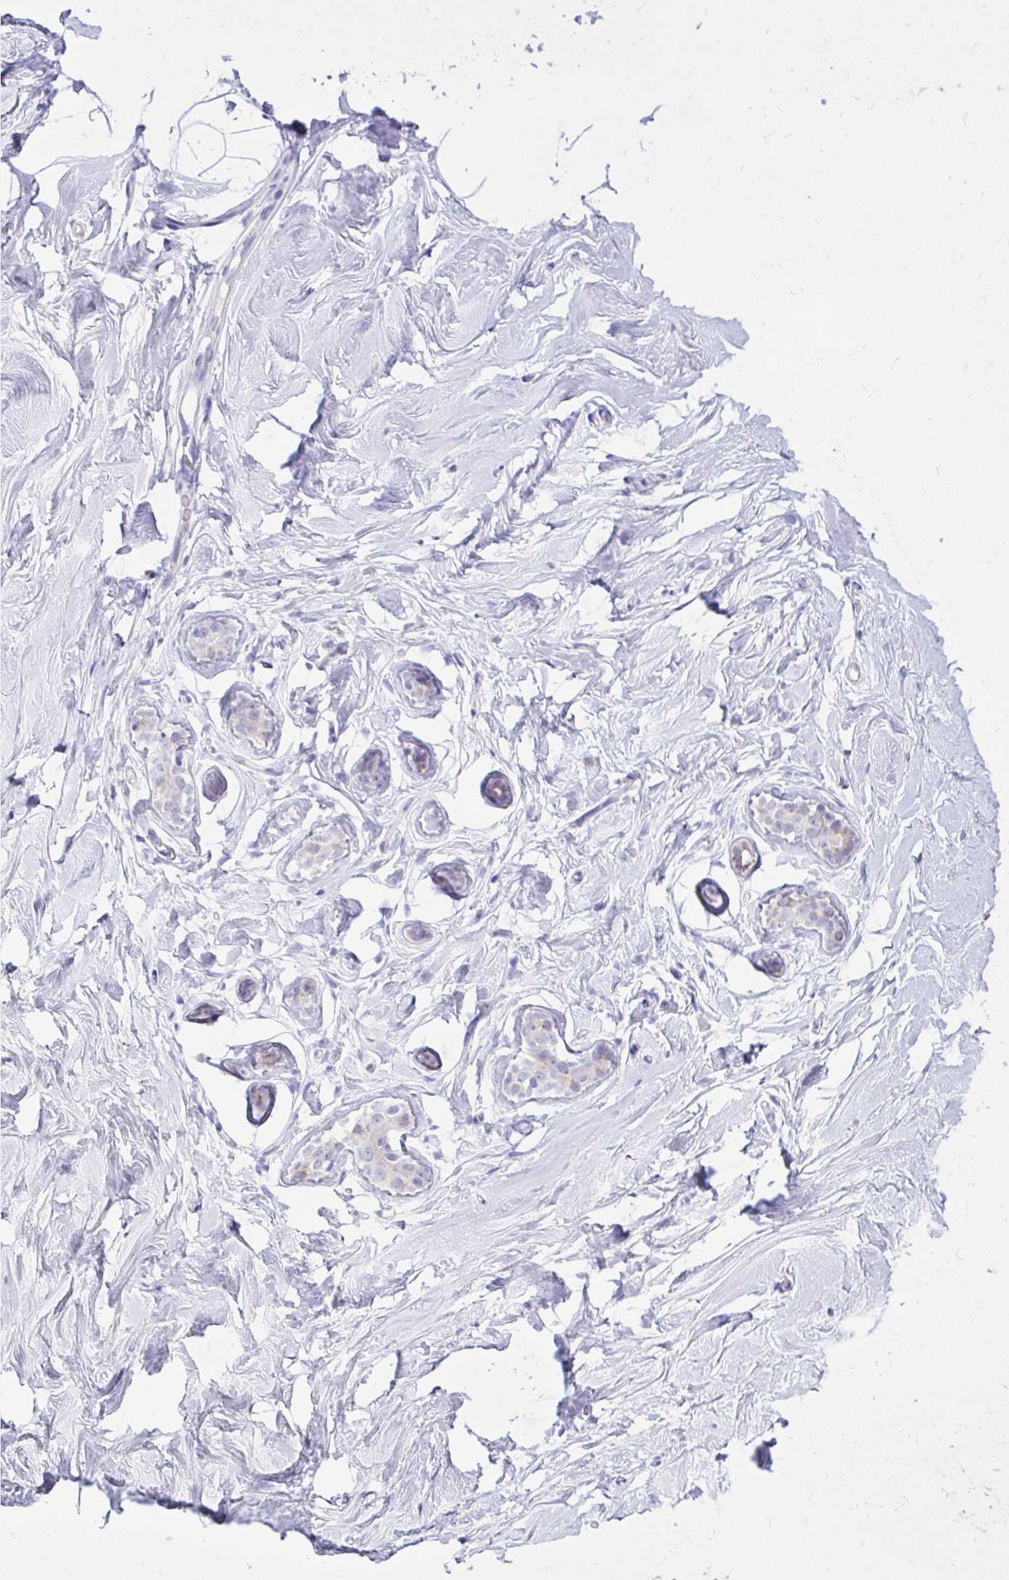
{"staining": {"intensity": "negative", "quantity": "none", "location": "none"}, "tissue": "breast", "cell_type": "Adipocytes", "image_type": "normal", "snomed": [{"axis": "morphology", "description": "Normal tissue, NOS"}, {"axis": "topography", "description": "Breast"}], "caption": "Breast was stained to show a protein in brown. There is no significant expression in adipocytes. (DAB (3,3'-diaminobenzidine) IHC, high magnification).", "gene": "NNMT", "patient": {"sex": "female", "age": 32}}